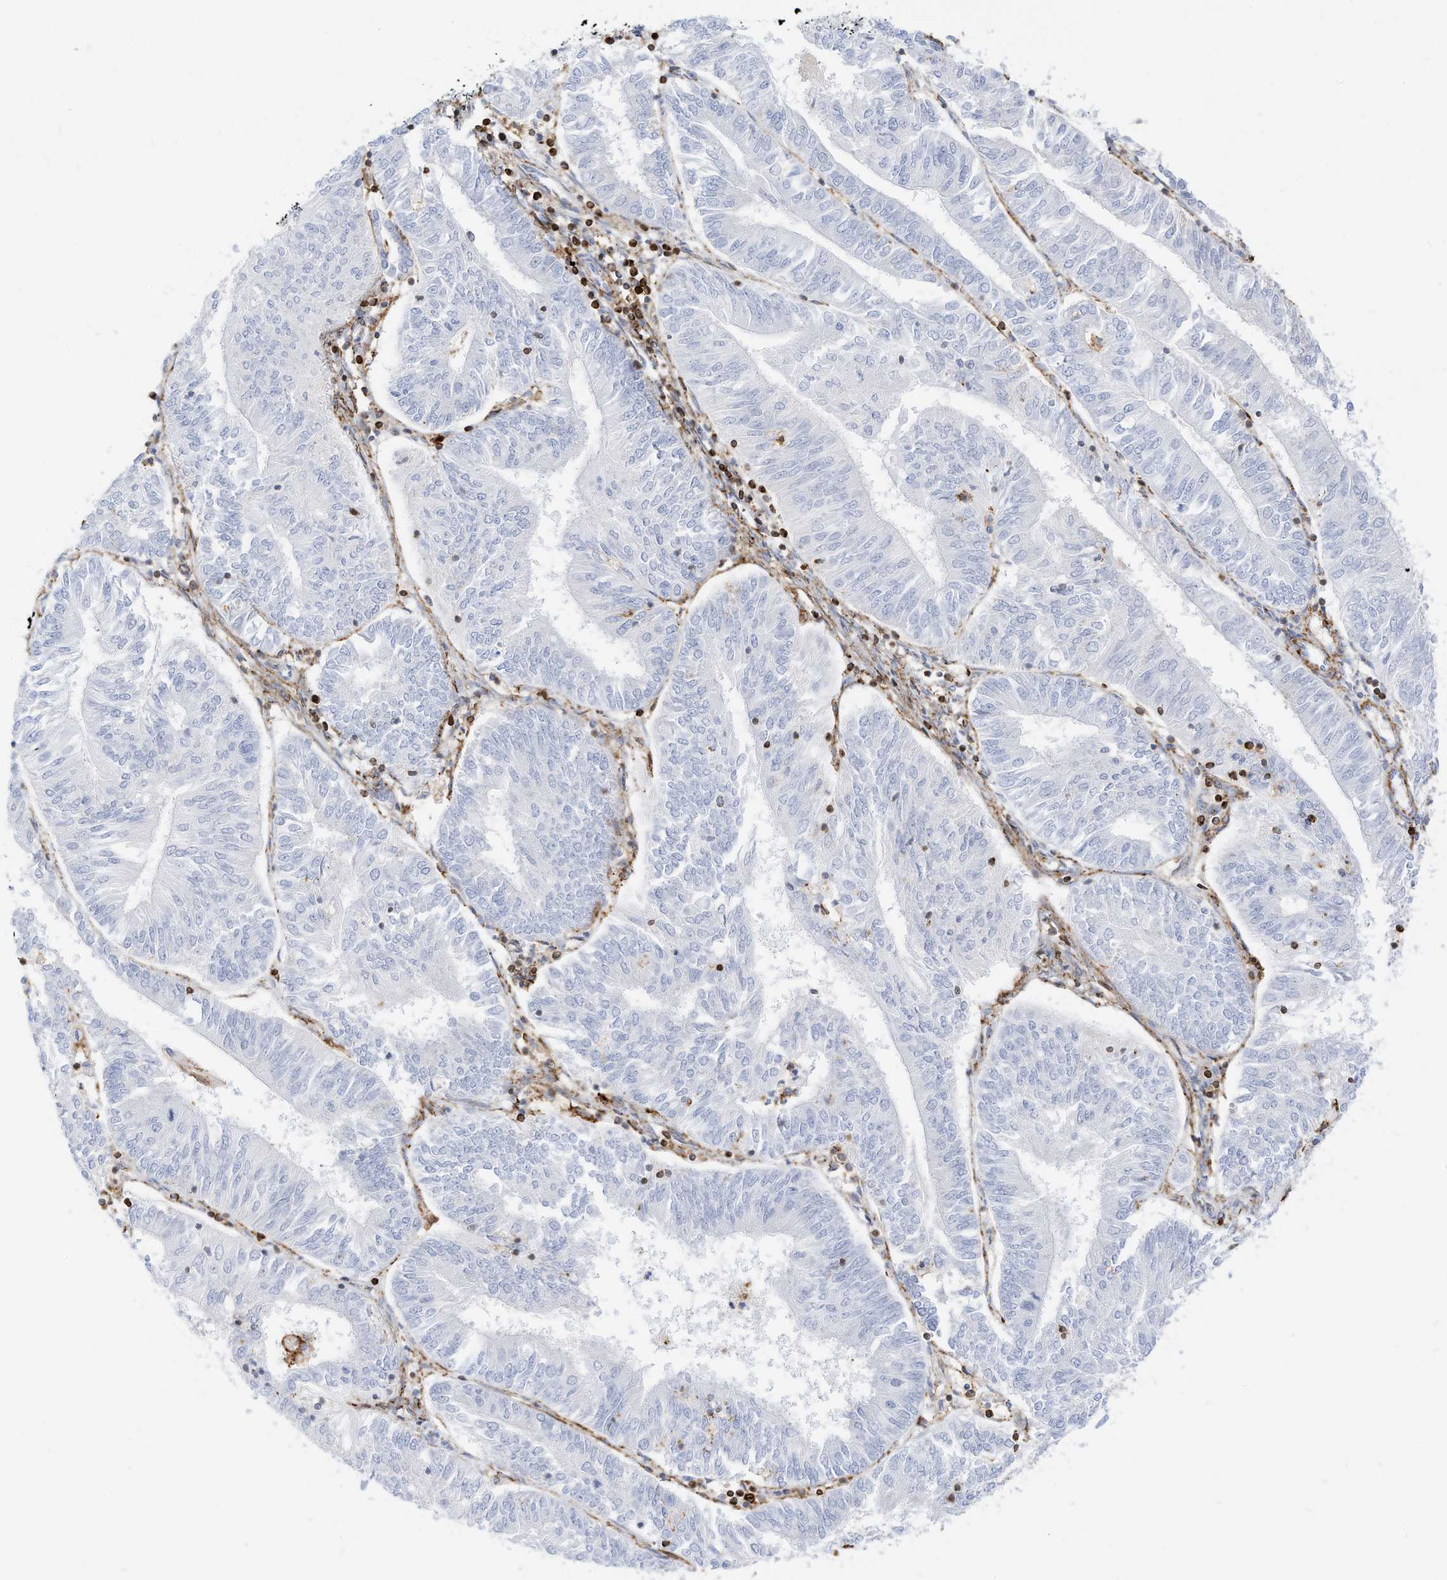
{"staining": {"intensity": "negative", "quantity": "none", "location": "none"}, "tissue": "endometrial cancer", "cell_type": "Tumor cells", "image_type": "cancer", "snomed": [{"axis": "morphology", "description": "Adenocarcinoma, NOS"}, {"axis": "topography", "description": "Endometrium"}], "caption": "Photomicrograph shows no protein staining in tumor cells of endometrial cancer (adenocarcinoma) tissue. (DAB IHC, high magnification).", "gene": "TXNDC9", "patient": {"sex": "female", "age": 58}}